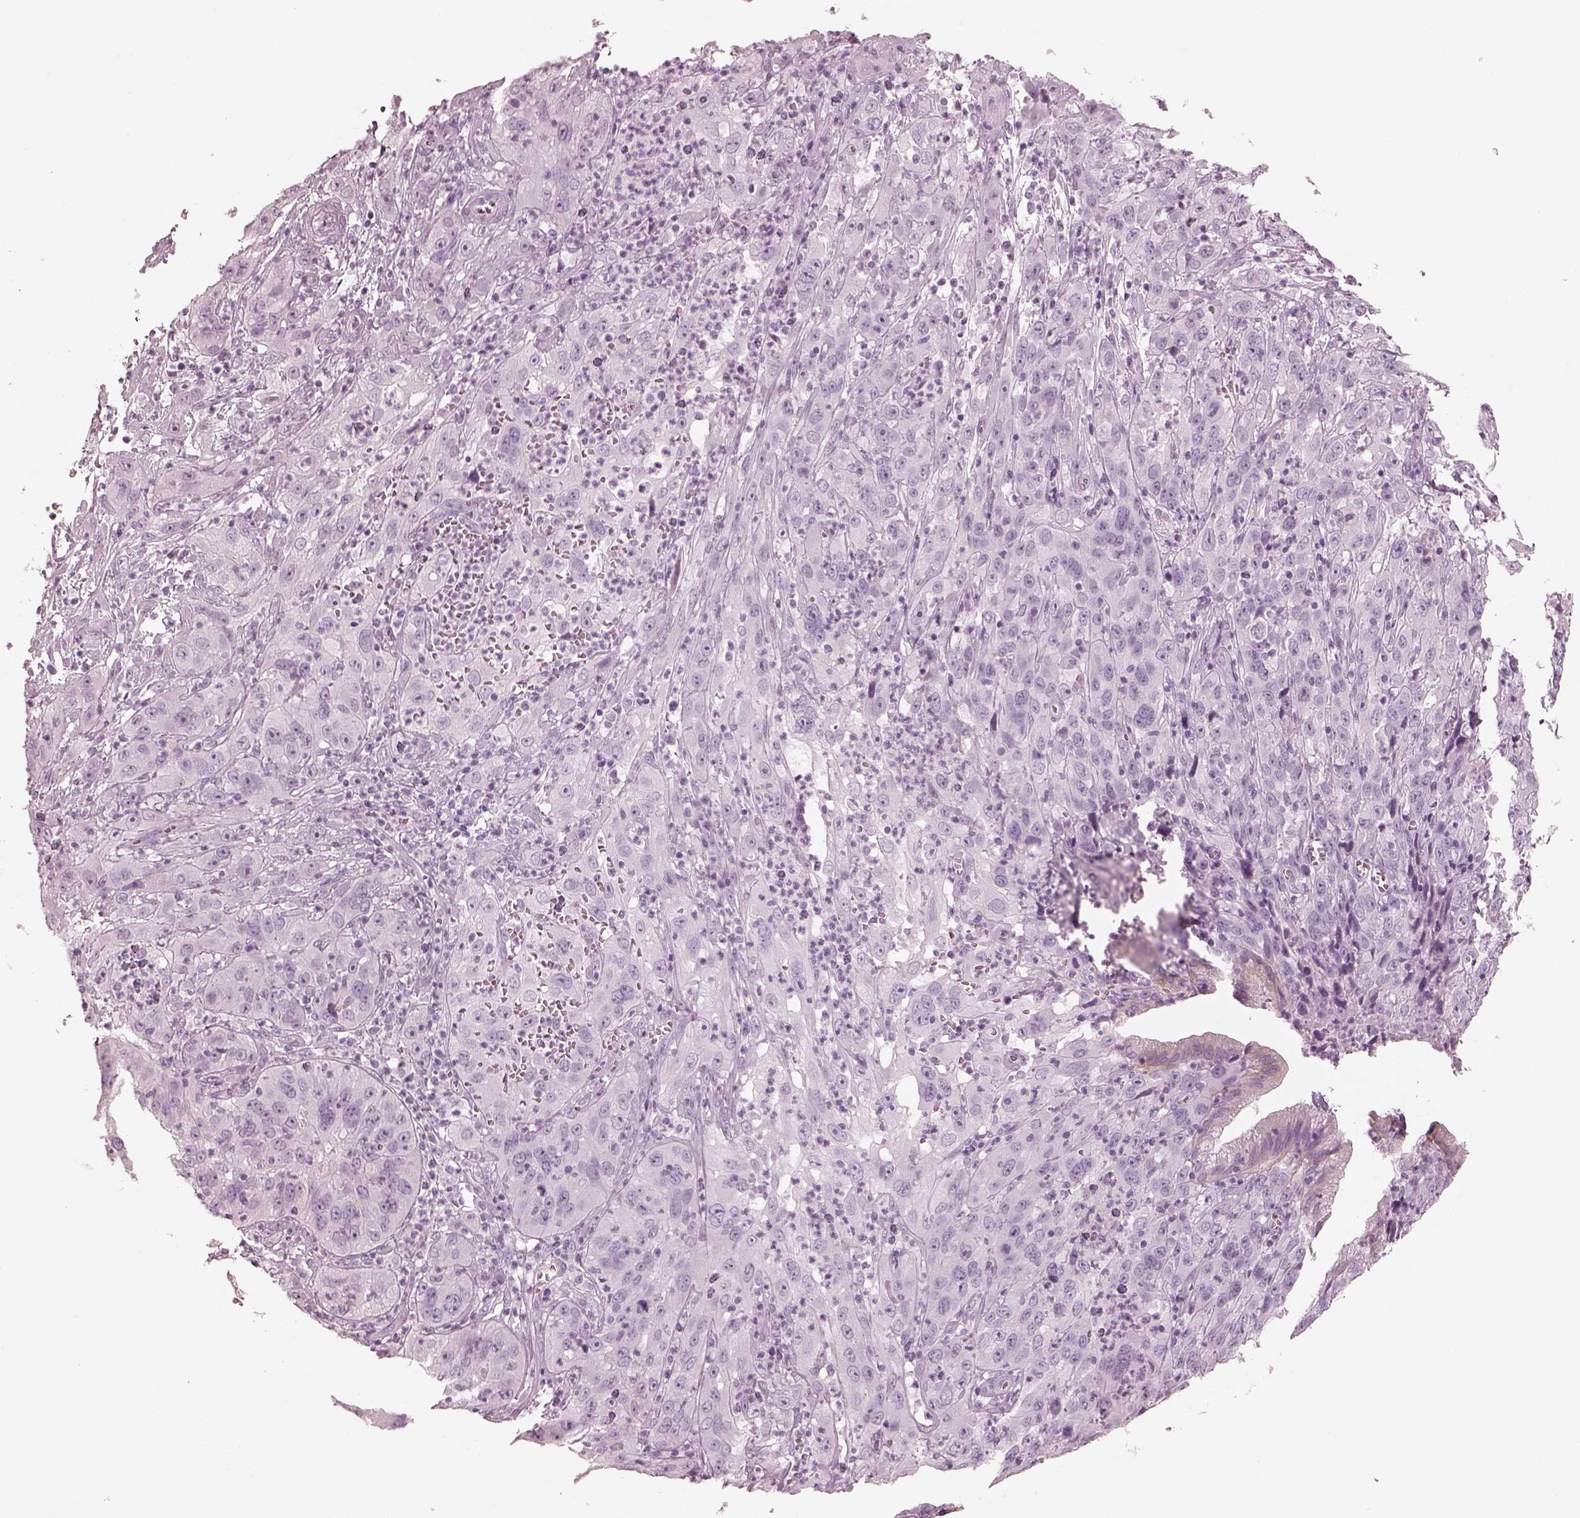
{"staining": {"intensity": "negative", "quantity": "none", "location": "none"}, "tissue": "cervical cancer", "cell_type": "Tumor cells", "image_type": "cancer", "snomed": [{"axis": "morphology", "description": "Squamous cell carcinoma, NOS"}, {"axis": "topography", "description": "Cervix"}], "caption": "Protein analysis of cervical squamous cell carcinoma reveals no significant expression in tumor cells.", "gene": "PON3", "patient": {"sex": "female", "age": 32}}